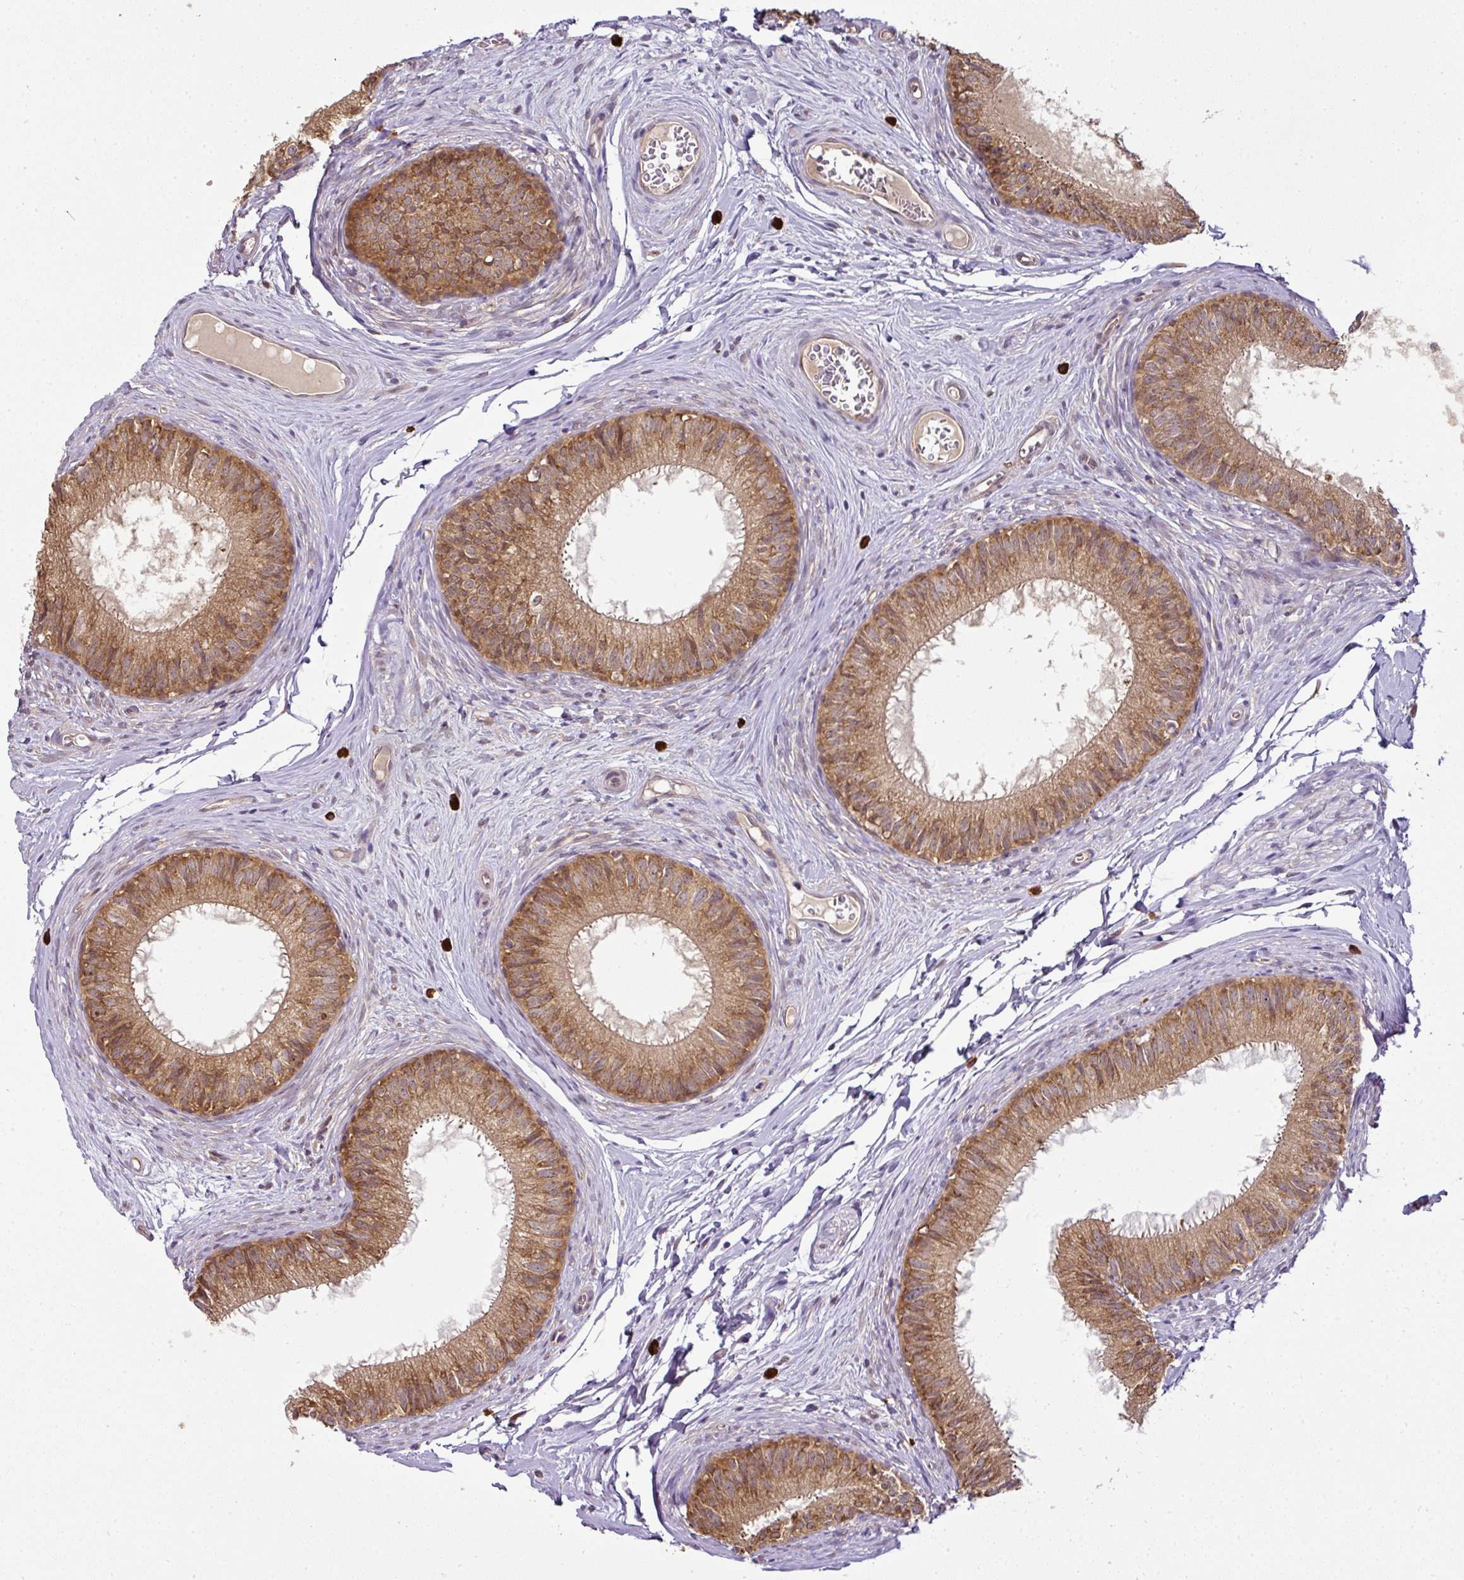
{"staining": {"intensity": "moderate", "quantity": ">75%", "location": "cytoplasmic/membranous"}, "tissue": "epididymis", "cell_type": "Glandular cells", "image_type": "normal", "snomed": [{"axis": "morphology", "description": "Normal tissue, NOS"}, {"axis": "topography", "description": "Epididymis"}], "caption": "Unremarkable epididymis exhibits moderate cytoplasmic/membranous positivity in approximately >75% of glandular cells.", "gene": "RBM14", "patient": {"sex": "male", "age": 25}}